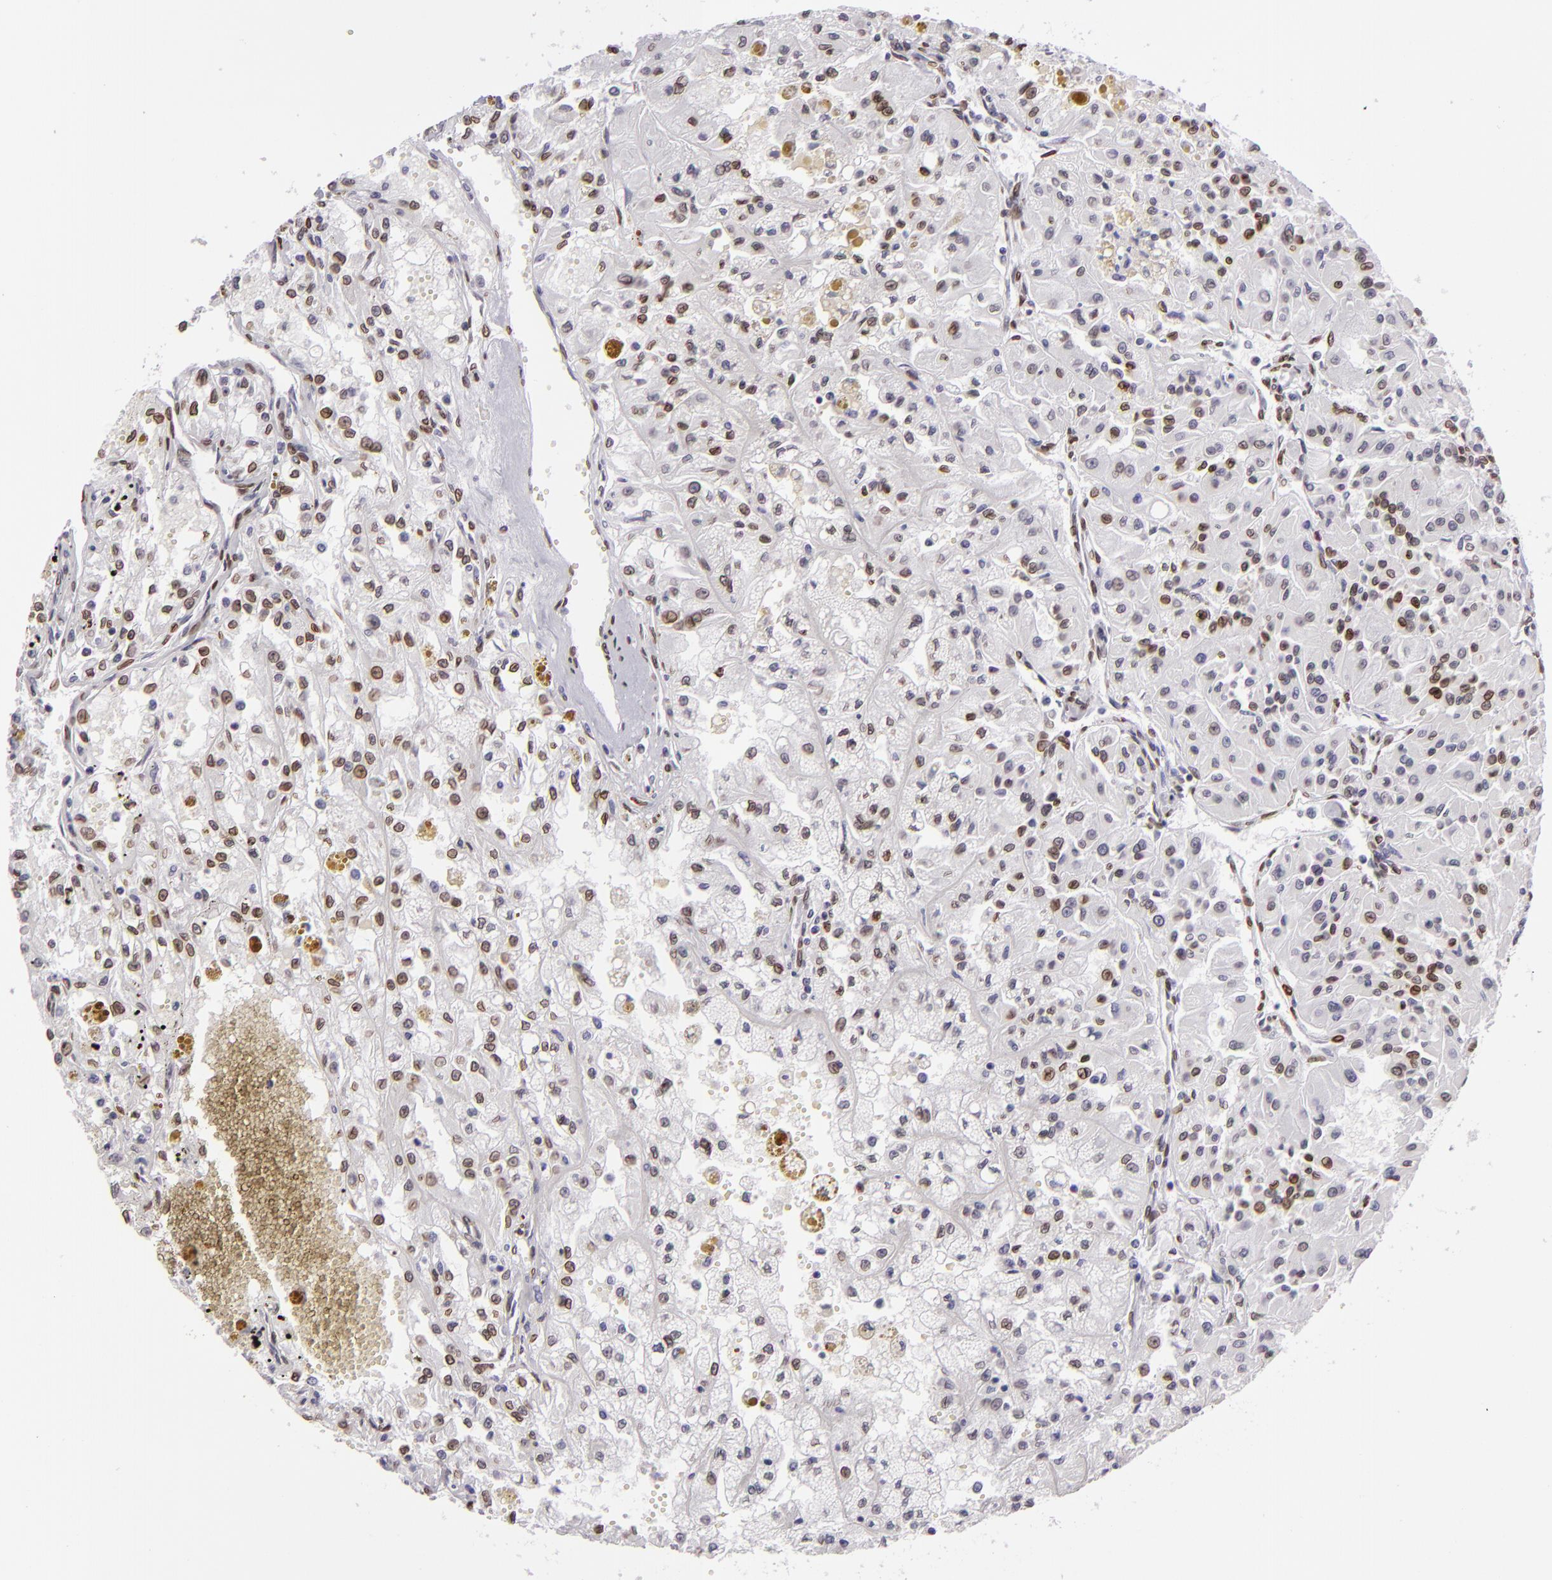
{"staining": {"intensity": "strong", "quantity": "25%-75%", "location": "nuclear"}, "tissue": "renal cancer", "cell_type": "Tumor cells", "image_type": "cancer", "snomed": [{"axis": "morphology", "description": "Adenocarcinoma, NOS"}, {"axis": "topography", "description": "Kidney"}], "caption": "Immunohistochemistry (IHC) histopathology image of neoplastic tissue: human renal adenocarcinoma stained using immunohistochemistry displays high levels of strong protein expression localized specifically in the nuclear of tumor cells, appearing as a nuclear brown color.", "gene": "EMD", "patient": {"sex": "male", "age": 78}}